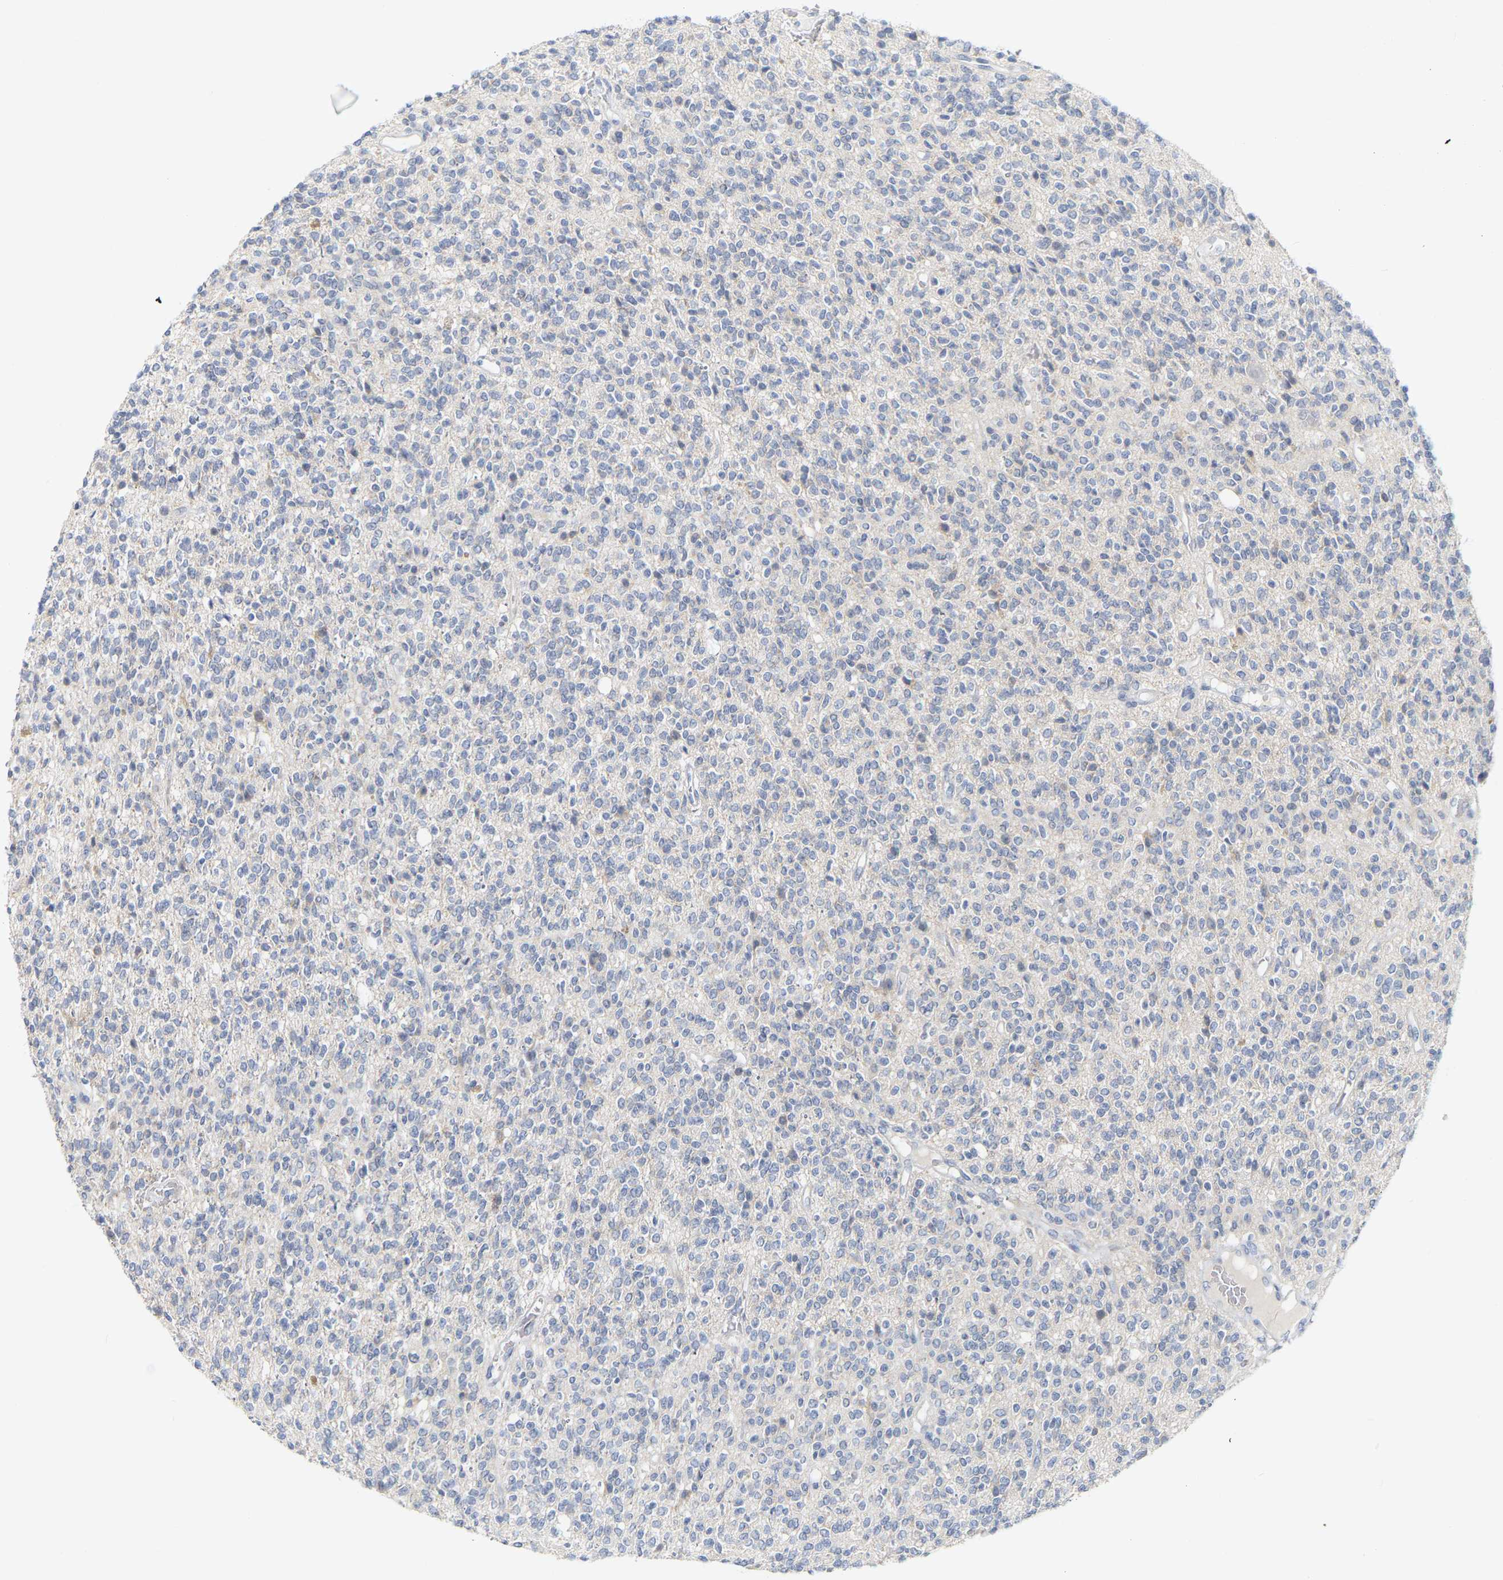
{"staining": {"intensity": "negative", "quantity": "none", "location": "none"}, "tissue": "glioma", "cell_type": "Tumor cells", "image_type": "cancer", "snomed": [{"axis": "morphology", "description": "Glioma, malignant, High grade"}, {"axis": "topography", "description": "Brain"}], "caption": "There is no significant staining in tumor cells of glioma.", "gene": "KRT76", "patient": {"sex": "male", "age": 34}}